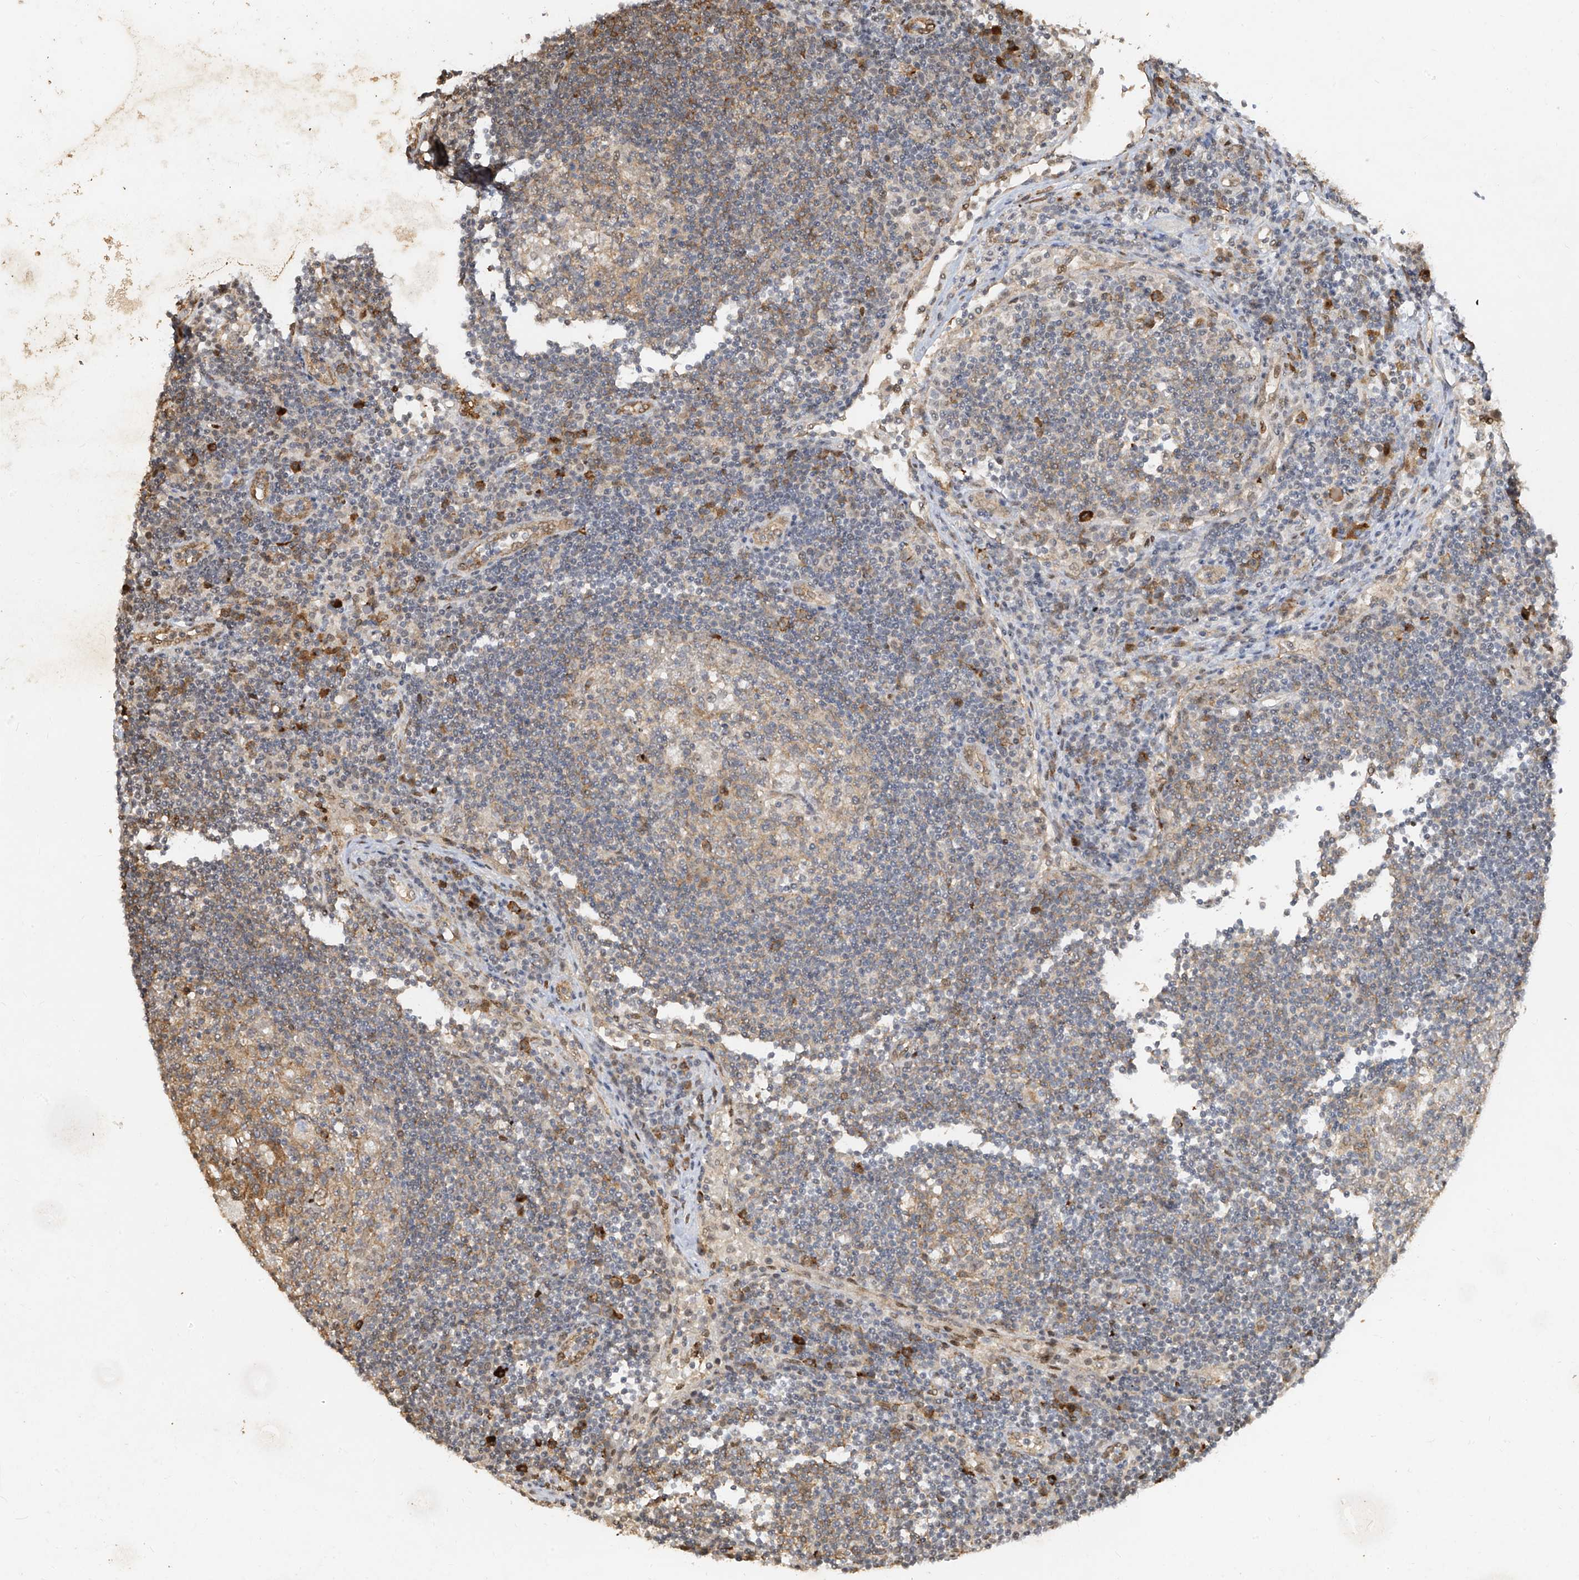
{"staining": {"intensity": "weak", "quantity": "25%-75%", "location": "cytoplasmic/membranous"}, "tissue": "lymph node", "cell_type": "Germinal center cells", "image_type": "normal", "snomed": [{"axis": "morphology", "description": "Normal tissue, NOS"}, {"axis": "topography", "description": "Lymph node"}], "caption": "Human lymph node stained with a protein marker reveals weak staining in germinal center cells.", "gene": "ATRIP", "patient": {"sex": "female", "age": 53}}